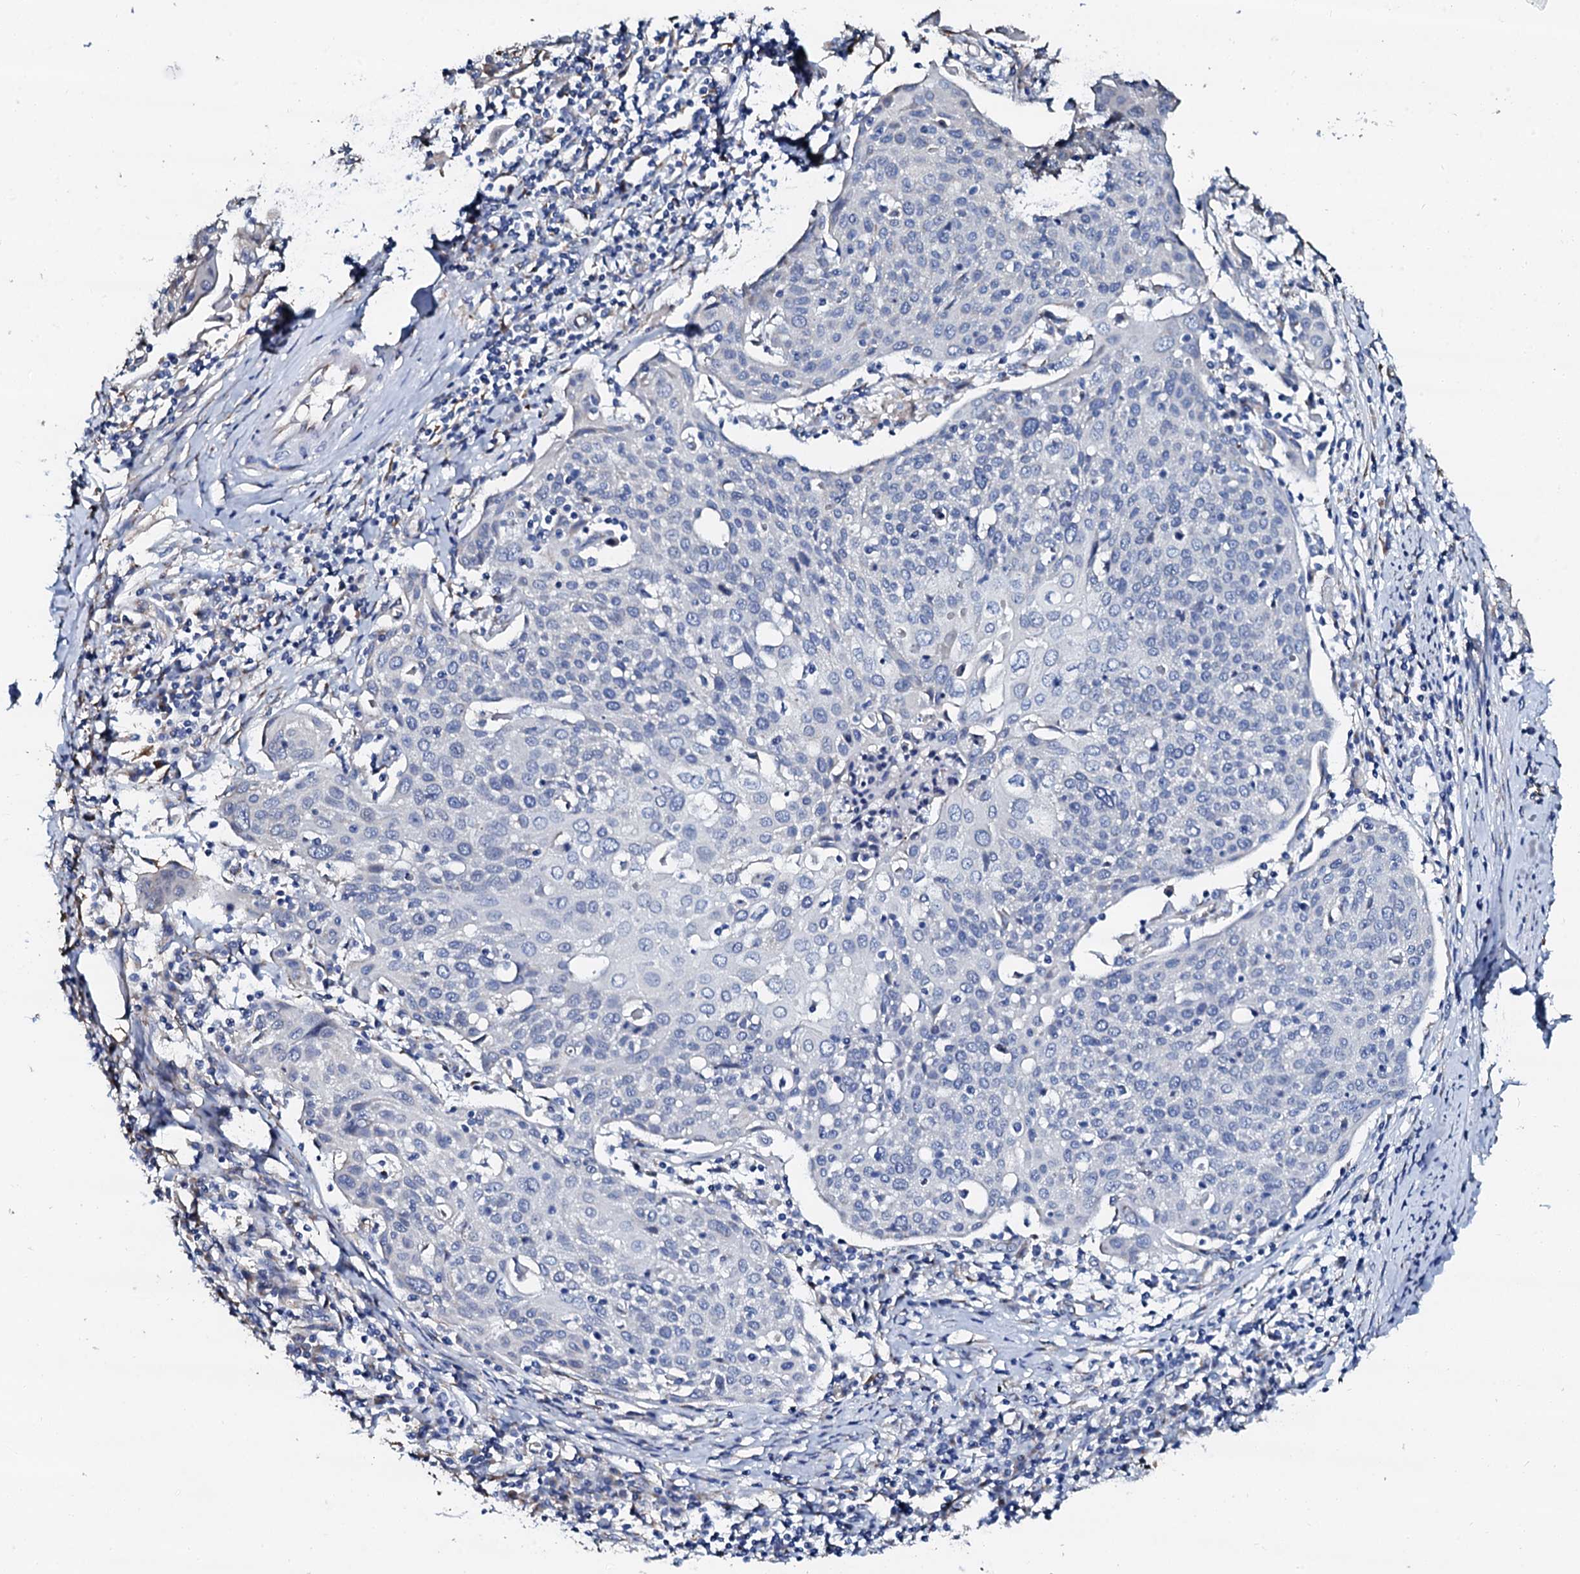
{"staining": {"intensity": "negative", "quantity": "none", "location": "none"}, "tissue": "cervical cancer", "cell_type": "Tumor cells", "image_type": "cancer", "snomed": [{"axis": "morphology", "description": "Squamous cell carcinoma, NOS"}, {"axis": "topography", "description": "Cervix"}], "caption": "The photomicrograph demonstrates no significant expression in tumor cells of cervical cancer (squamous cell carcinoma). (DAB (3,3'-diaminobenzidine) immunohistochemistry (IHC) visualized using brightfield microscopy, high magnification).", "gene": "AKAP3", "patient": {"sex": "female", "age": 67}}